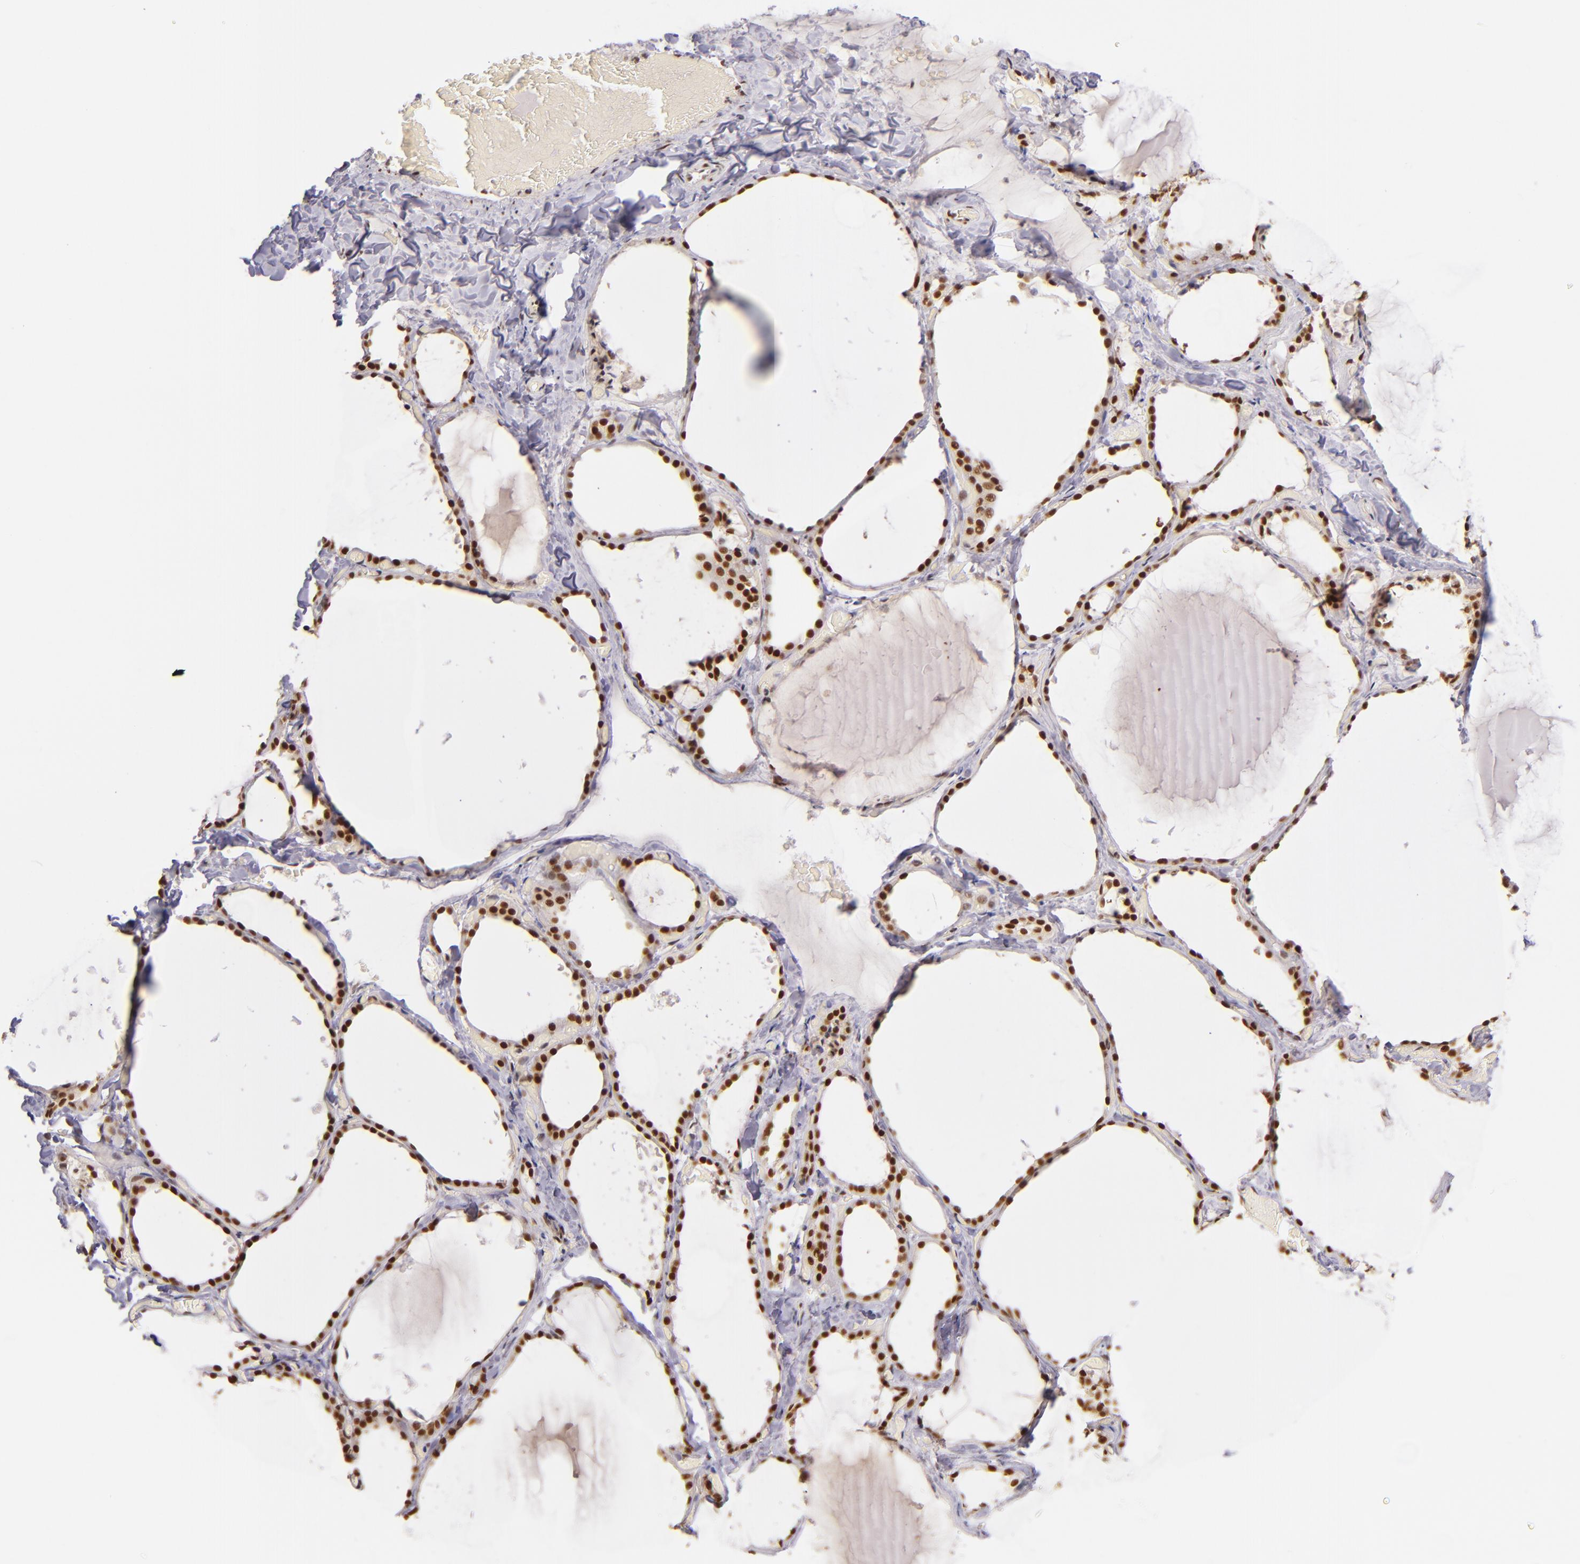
{"staining": {"intensity": "moderate", "quantity": ">75%", "location": "nuclear"}, "tissue": "thyroid gland", "cell_type": "Glandular cells", "image_type": "normal", "snomed": [{"axis": "morphology", "description": "Normal tissue, NOS"}, {"axis": "topography", "description": "Thyroid gland"}], "caption": "Brown immunohistochemical staining in normal thyroid gland exhibits moderate nuclear expression in about >75% of glandular cells.", "gene": "ZNF148", "patient": {"sex": "female", "age": 22}}